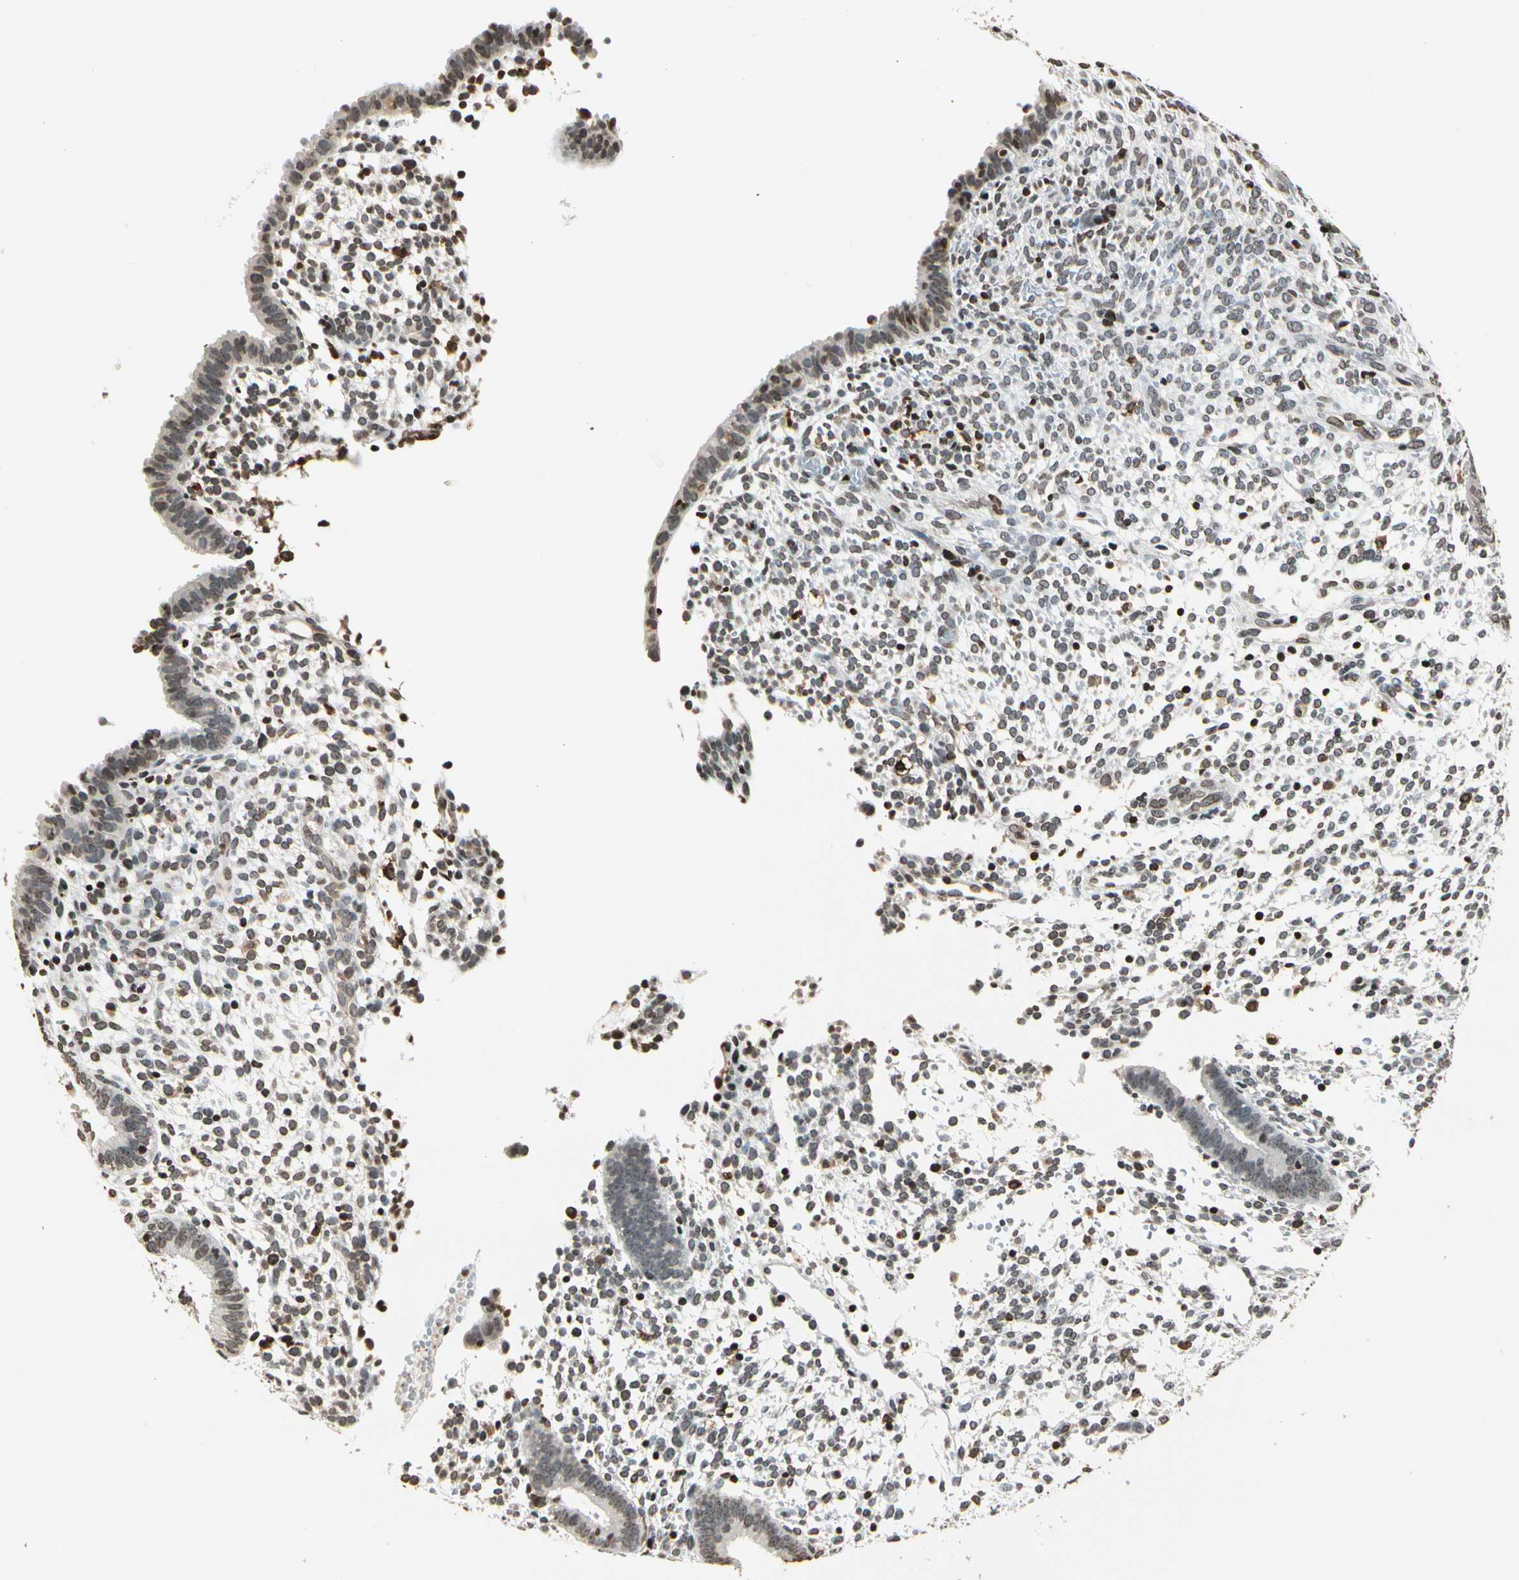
{"staining": {"intensity": "weak", "quantity": "<25%", "location": "nuclear"}, "tissue": "endometrium", "cell_type": "Cells in endometrial stroma", "image_type": "normal", "snomed": [{"axis": "morphology", "description": "Normal tissue, NOS"}, {"axis": "topography", "description": "Endometrium"}], "caption": "Immunohistochemical staining of benign human endometrium demonstrates no significant positivity in cells in endometrial stroma. (Stains: DAB immunohistochemistry with hematoxylin counter stain, Microscopy: brightfield microscopy at high magnification).", "gene": "FER", "patient": {"sex": "female", "age": 35}}